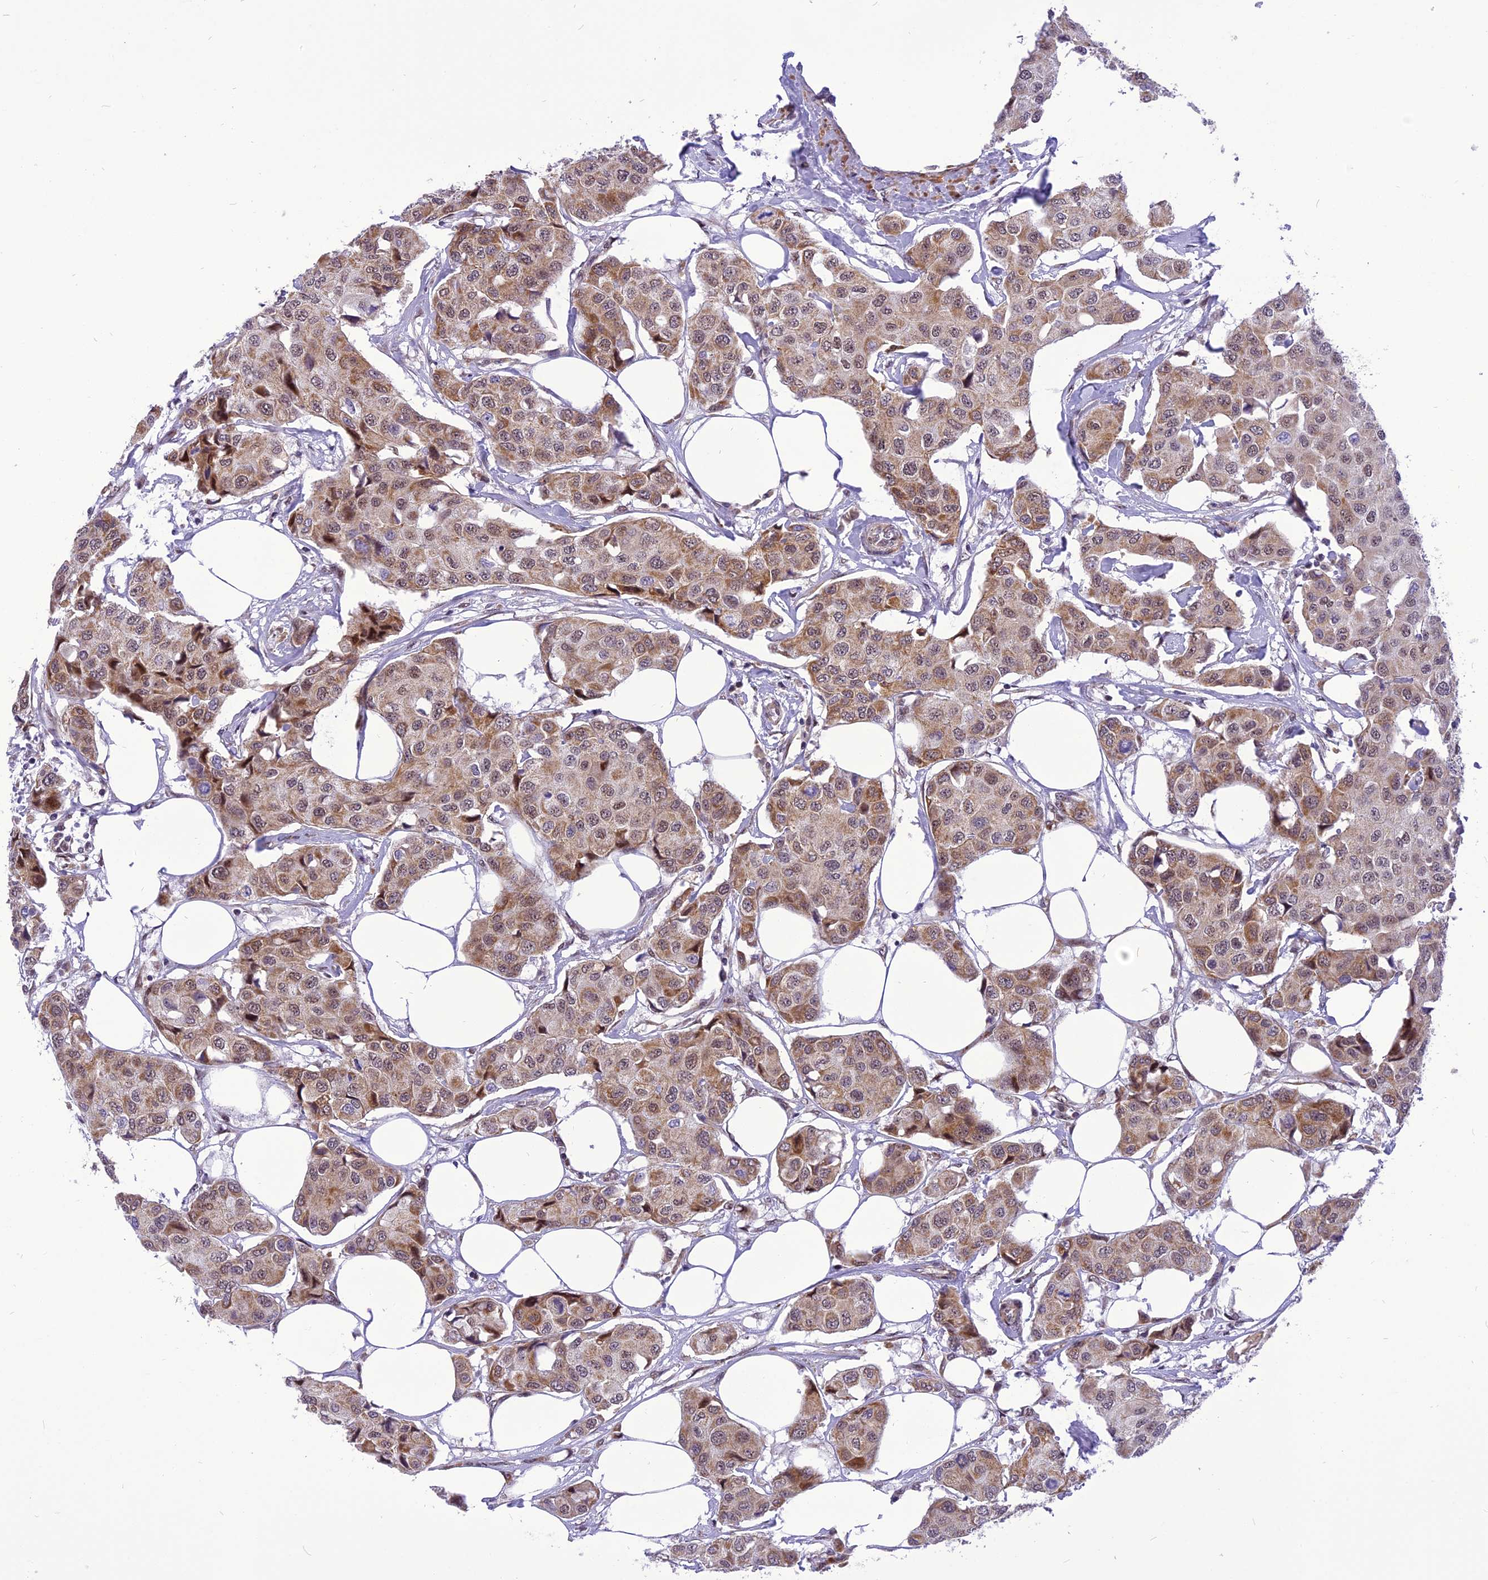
{"staining": {"intensity": "moderate", "quantity": "25%-75%", "location": "cytoplasmic/membranous,nuclear"}, "tissue": "breast cancer", "cell_type": "Tumor cells", "image_type": "cancer", "snomed": [{"axis": "morphology", "description": "Duct carcinoma"}, {"axis": "topography", "description": "Breast"}], "caption": "A histopathology image of breast invasive ductal carcinoma stained for a protein displays moderate cytoplasmic/membranous and nuclear brown staining in tumor cells. Immunohistochemistry stains the protein of interest in brown and the nuclei are stained blue.", "gene": "CMC1", "patient": {"sex": "female", "age": 80}}